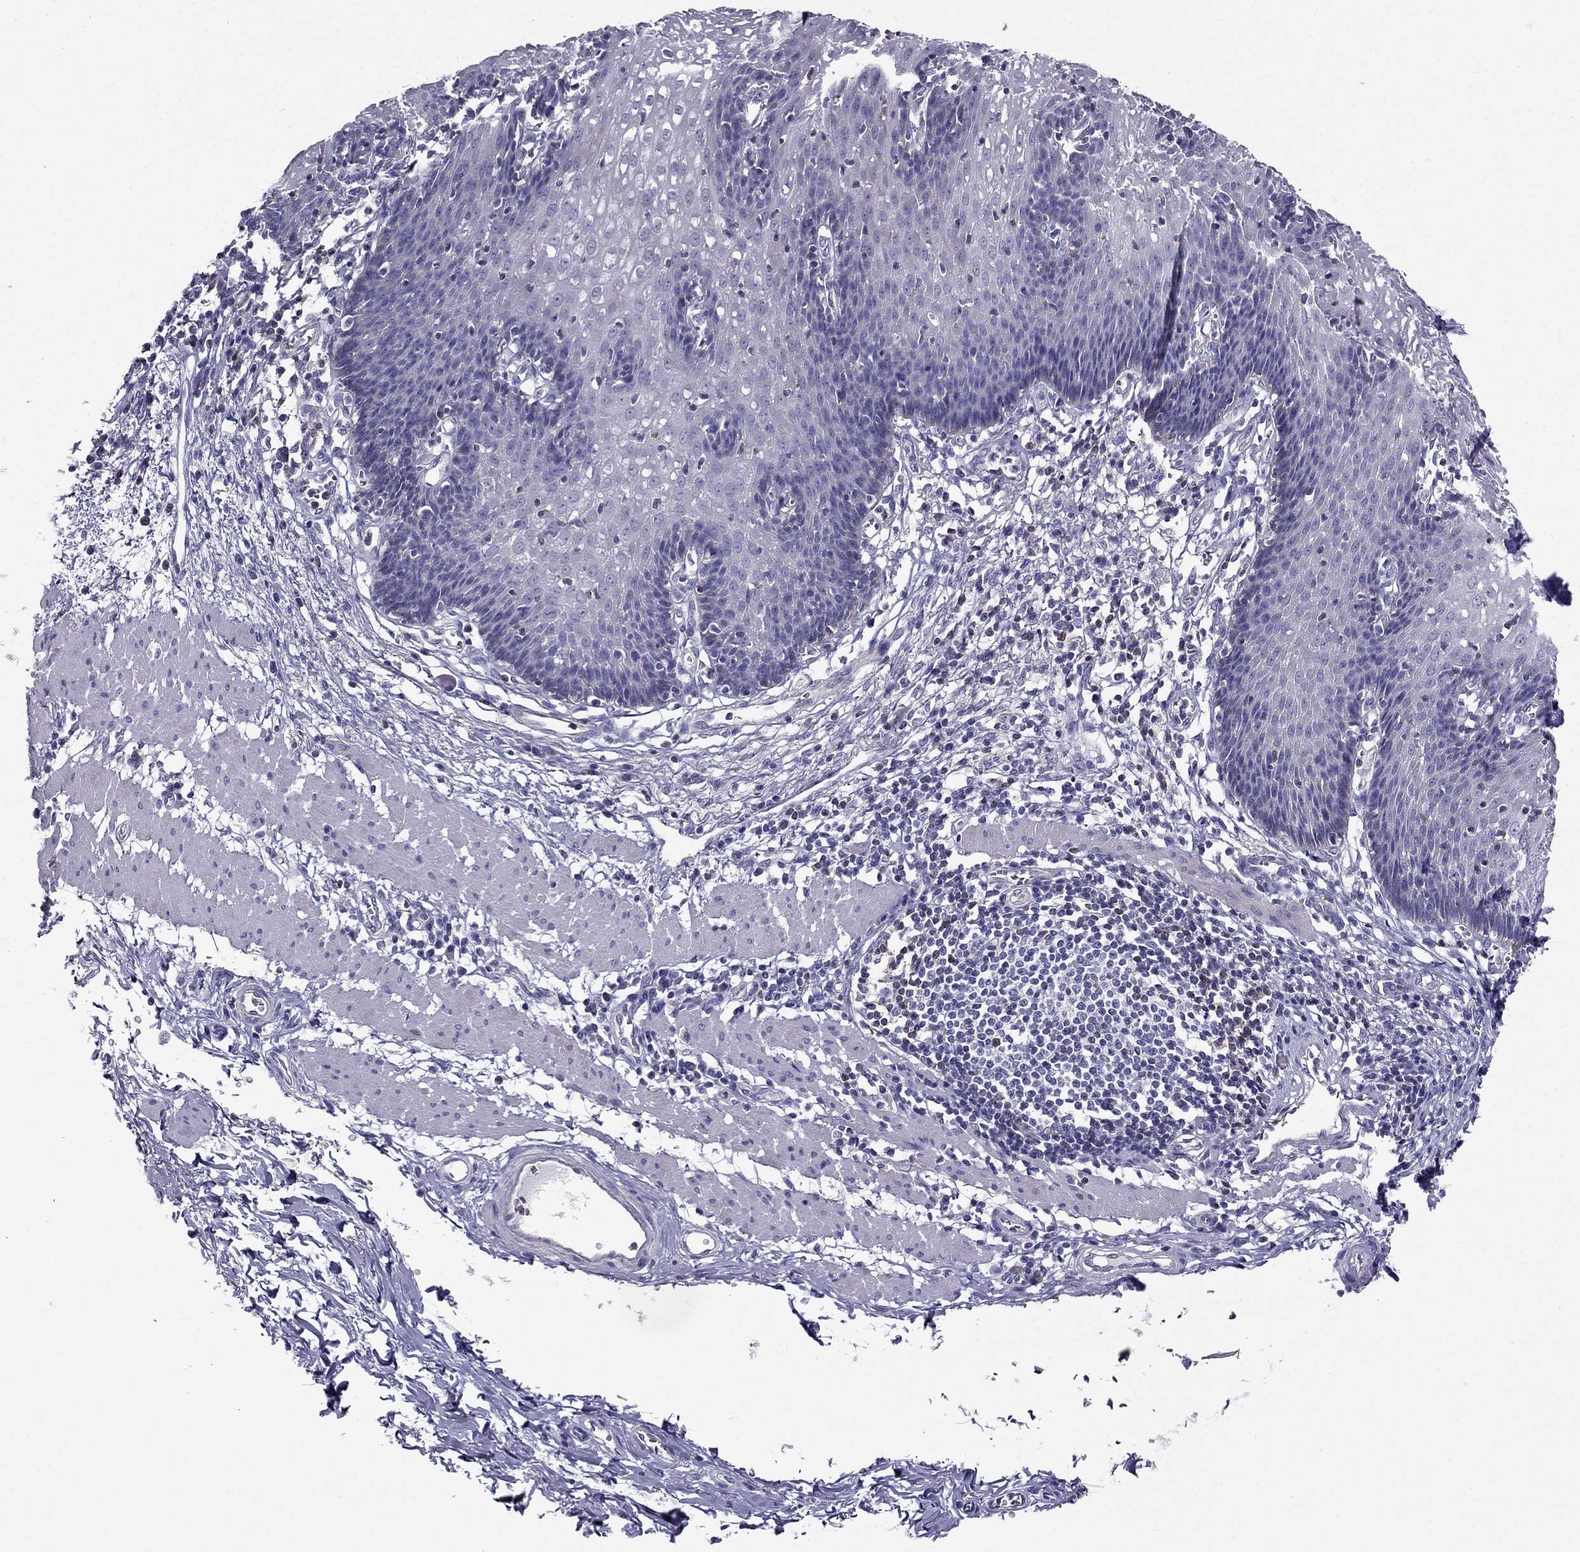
{"staining": {"intensity": "negative", "quantity": "none", "location": "none"}, "tissue": "esophagus", "cell_type": "Squamous epithelial cells", "image_type": "normal", "snomed": [{"axis": "morphology", "description": "Normal tissue, NOS"}, {"axis": "topography", "description": "Esophagus"}], "caption": "Immunohistochemical staining of benign human esophagus exhibits no significant expression in squamous epithelial cells. (IHC, brightfield microscopy, high magnification).", "gene": "AAK1", "patient": {"sex": "male", "age": 57}}